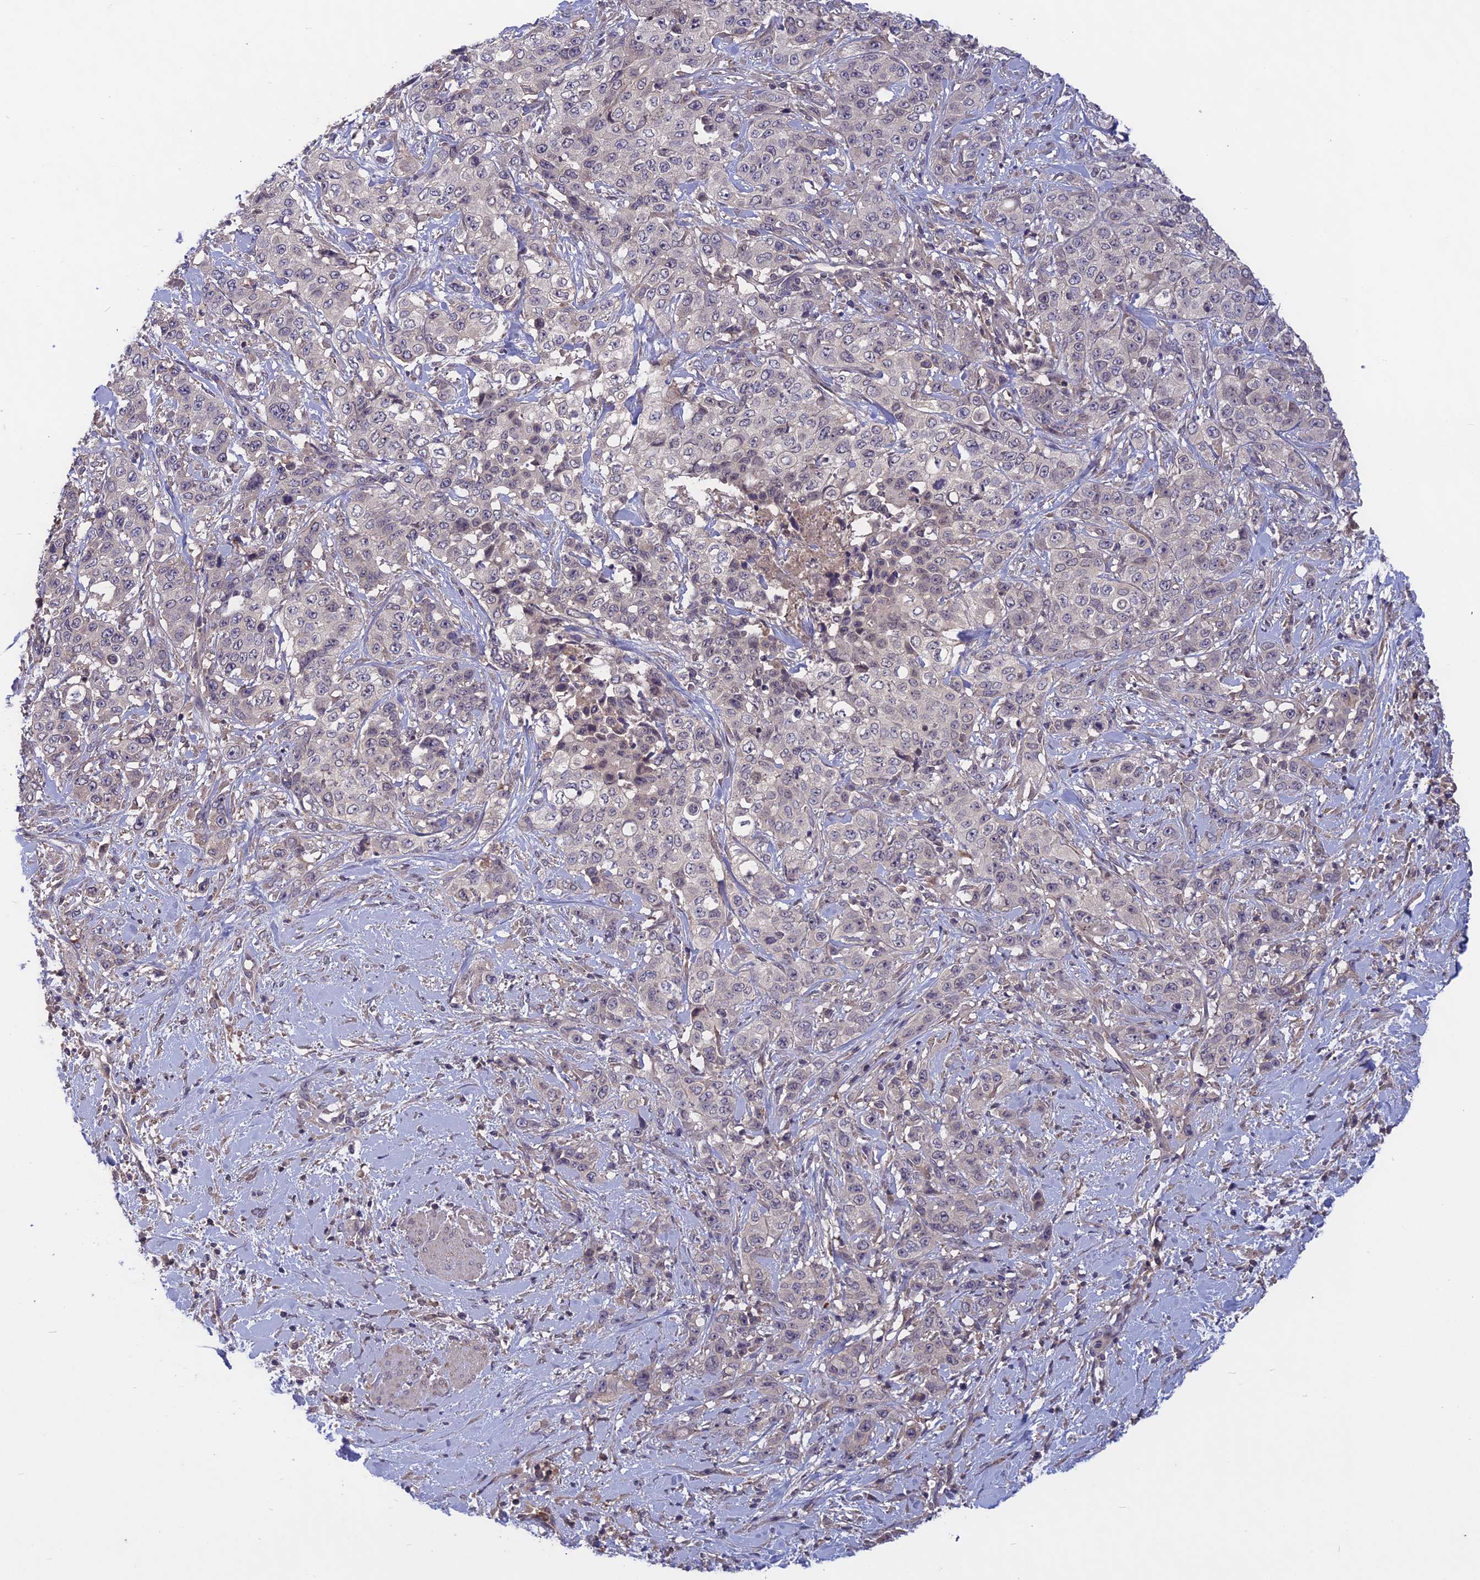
{"staining": {"intensity": "negative", "quantity": "none", "location": "none"}, "tissue": "stomach cancer", "cell_type": "Tumor cells", "image_type": "cancer", "snomed": [{"axis": "morphology", "description": "Adenocarcinoma, NOS"}, {"axis": "topography", "description": "Stomach, upper"}], "caption": "Histopathology image shows no significant protein staining in tumor cells of stomach adenocarcinoma.", "gene": "ADO", "patient": {"sex": "male", "age": 62}}